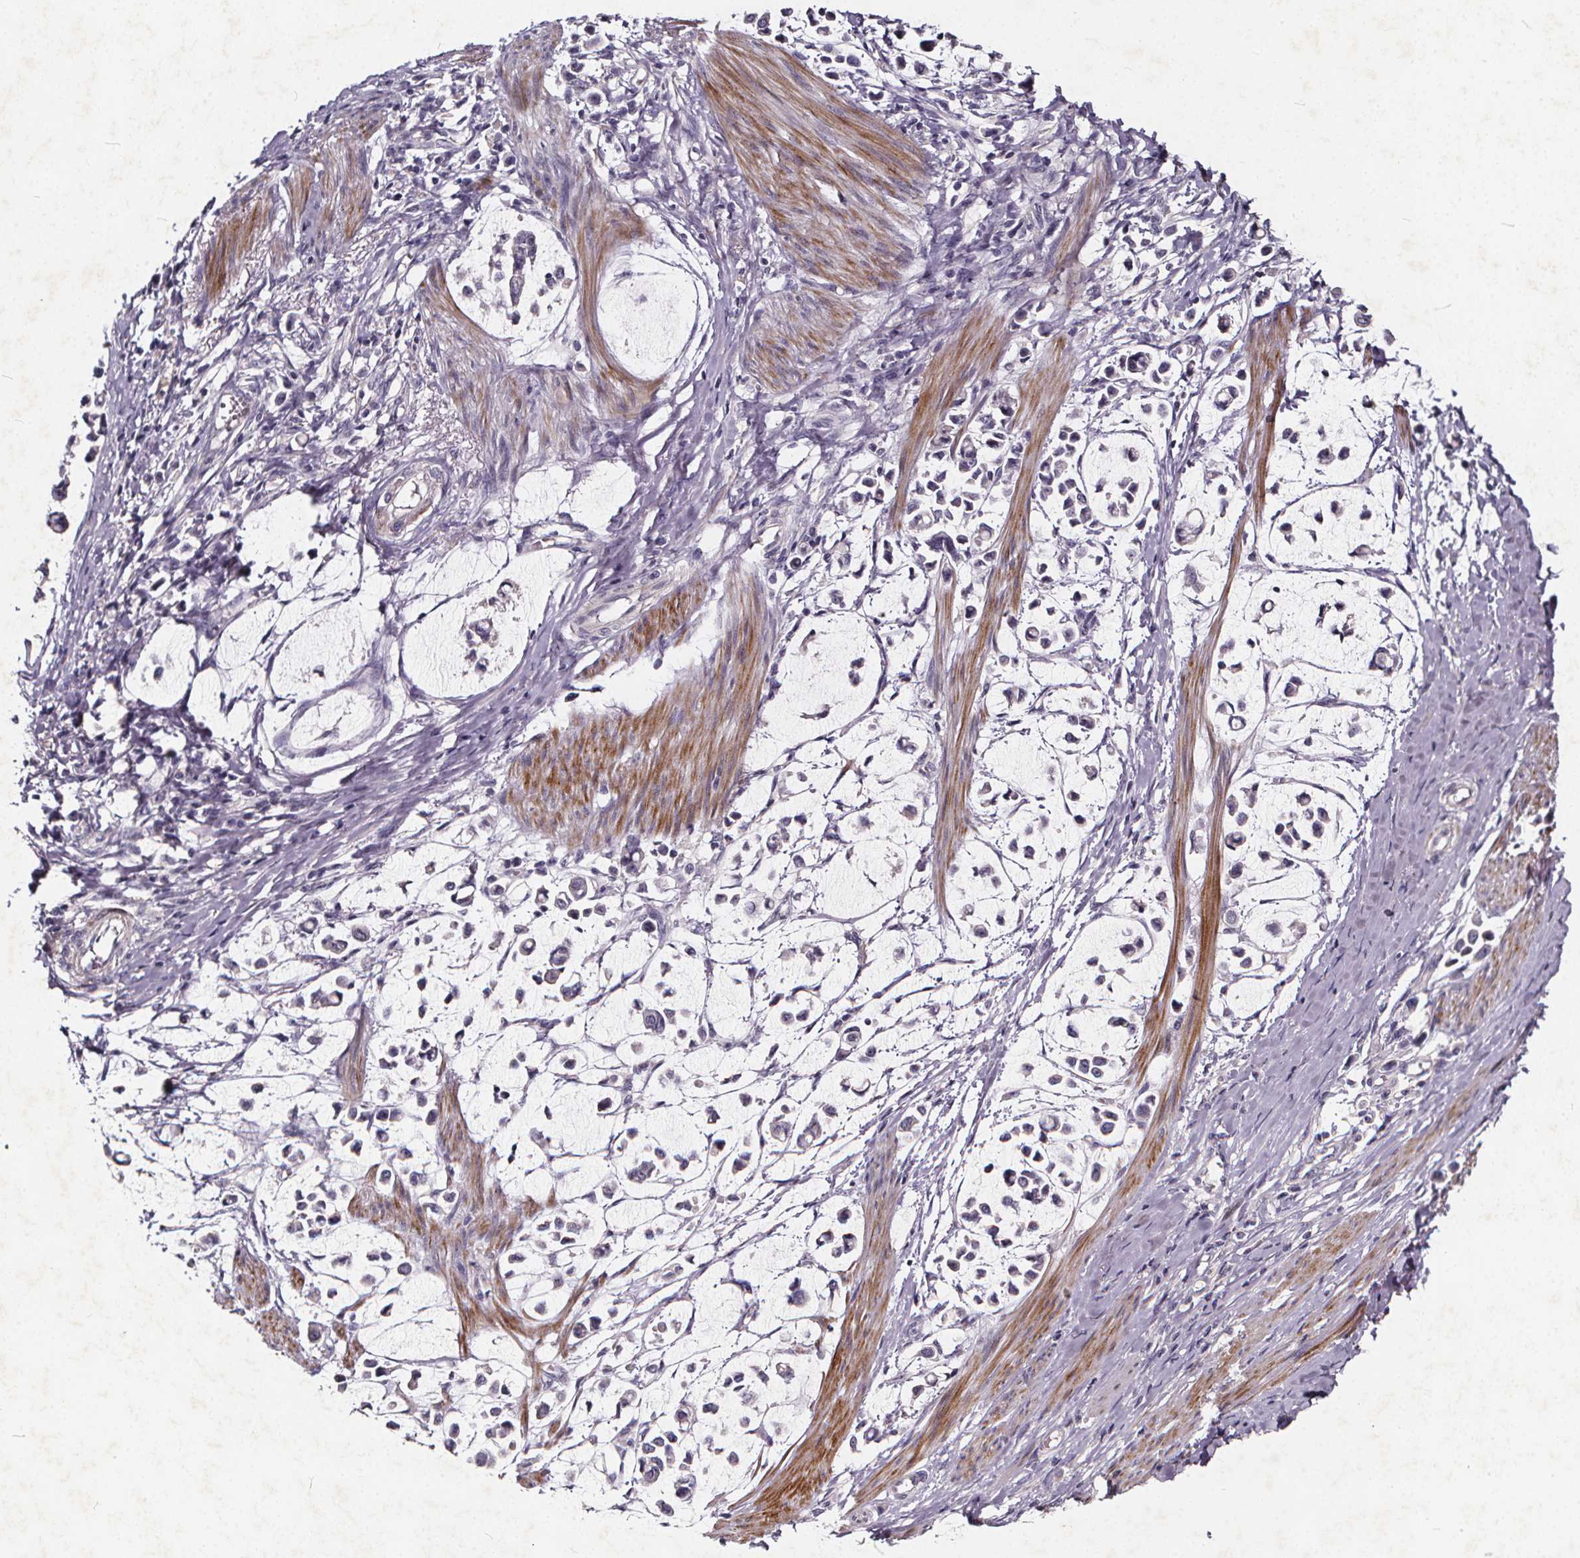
{"staining": {"intensity": "negative", "quantity": "none", "location": "none"}, "tissue": "stomach cancer", "cell_type": "Tumor cells", "image_type": "cancer", "snomed": [{"axis": "morphology", "description": "Adenocarcinoma, NOS"}, {"axis": "topography", "description": "Stomach"}], "caption": "Tumor cells are negative for protein expression in human stomach cancer.", "gene": "TSPAN14", "patient": {"sex": "male", "age": 82}}